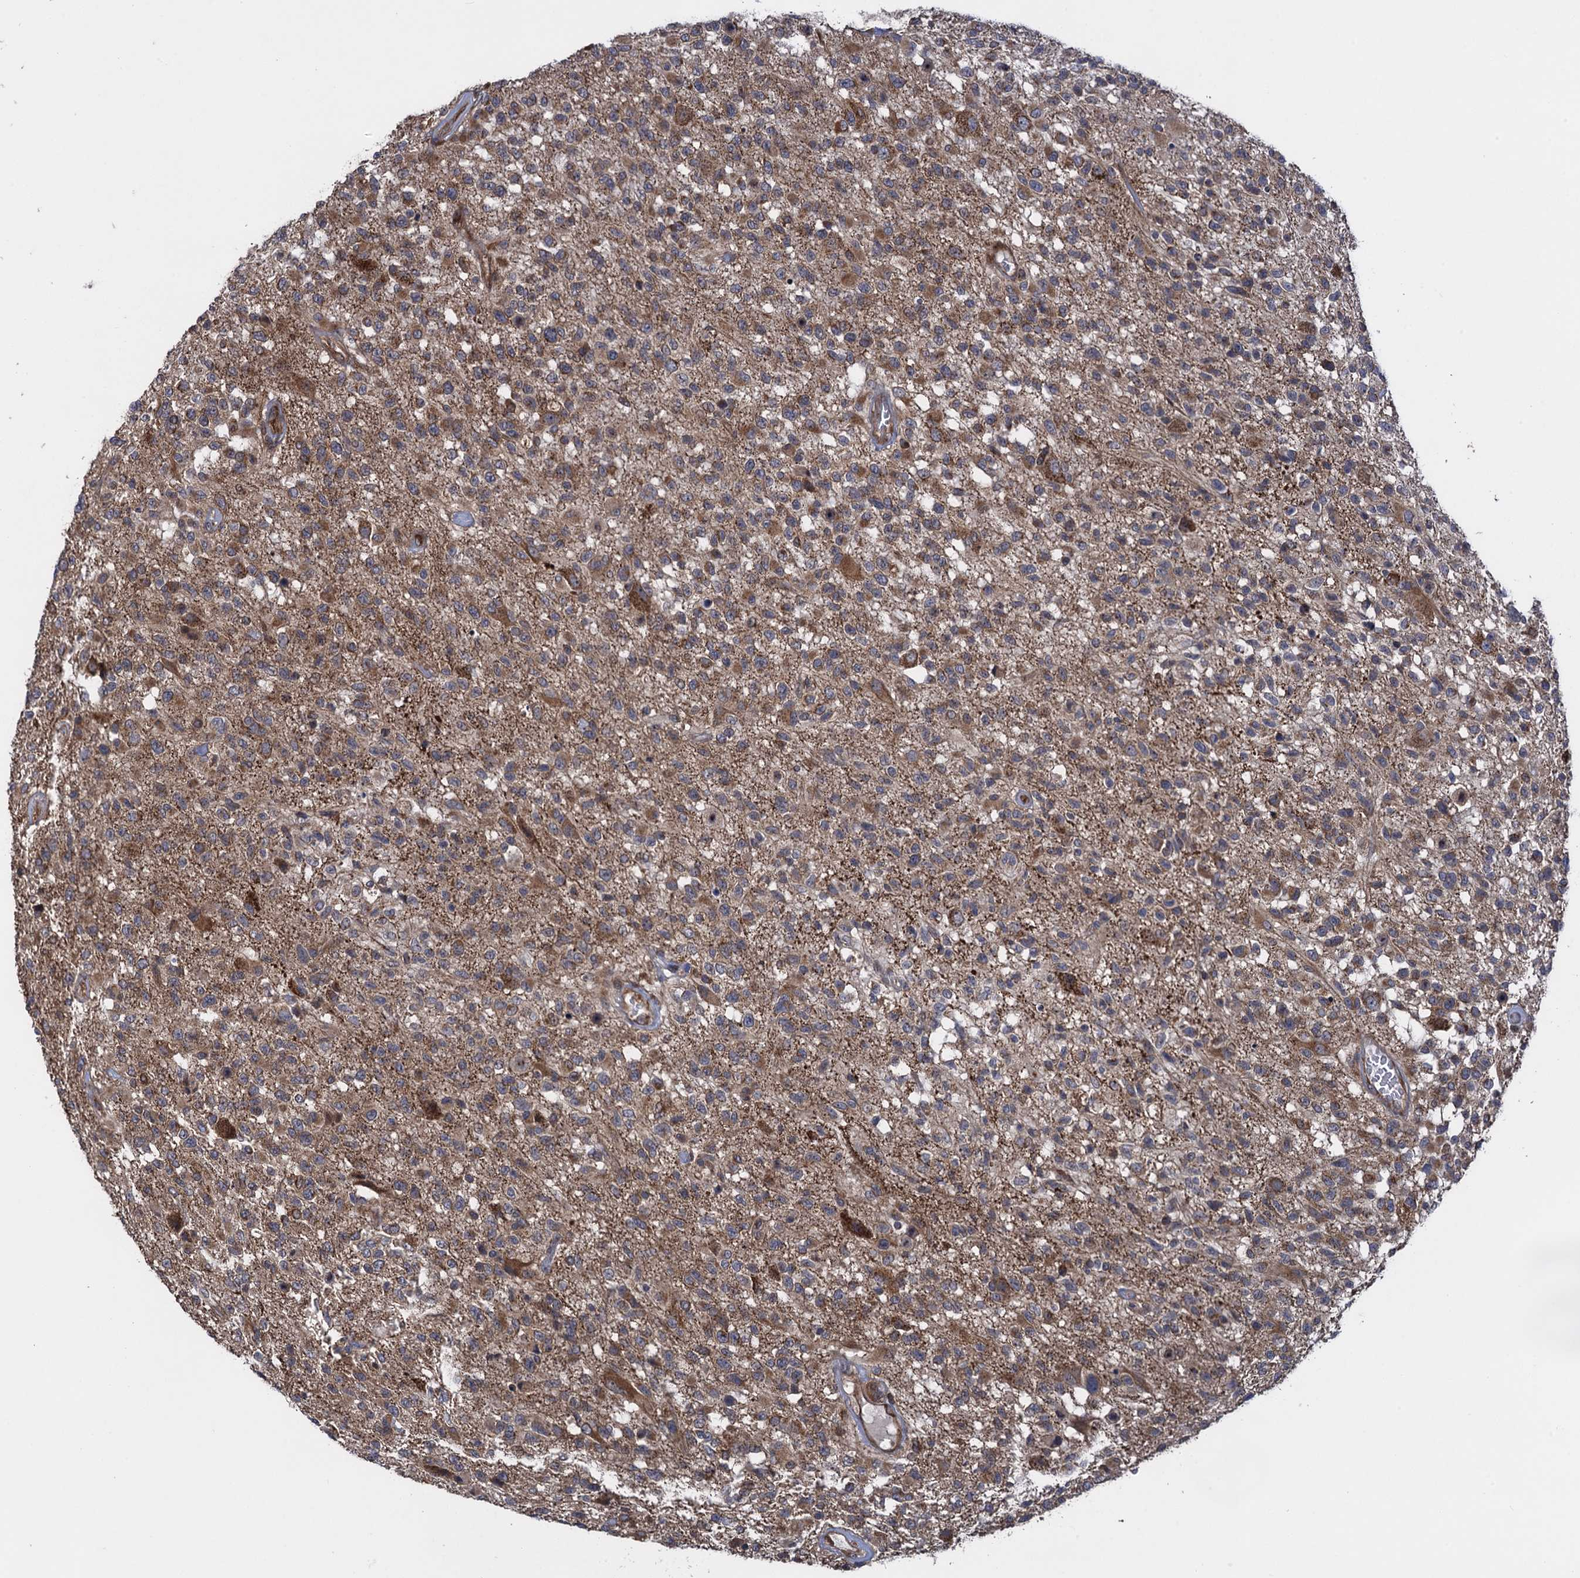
{"staining": {"intensity": "moderate", "quantity": "25%-75%", "location": "cytoplasmic/membranous"}, "tissue": "glioma", "cell_type": "Tumor cells", "image_type": "cancer", "snomed": [{"axis": "morphology", "description": "Glioma, malignant, High grade"}, {"axis": "morphology", "description": "Glioblastoma, NOS"}, {"axis": "topography", "description": "Brain"}], "caption": "An image of human glioblastoma stained for a protein exhibits moderate cytoplasmic/membranous brown staining in tumor cells. Nuclei are stained in blue.", "gene": "HAUS1", "patient": {"sex": "male", "age": 60}}